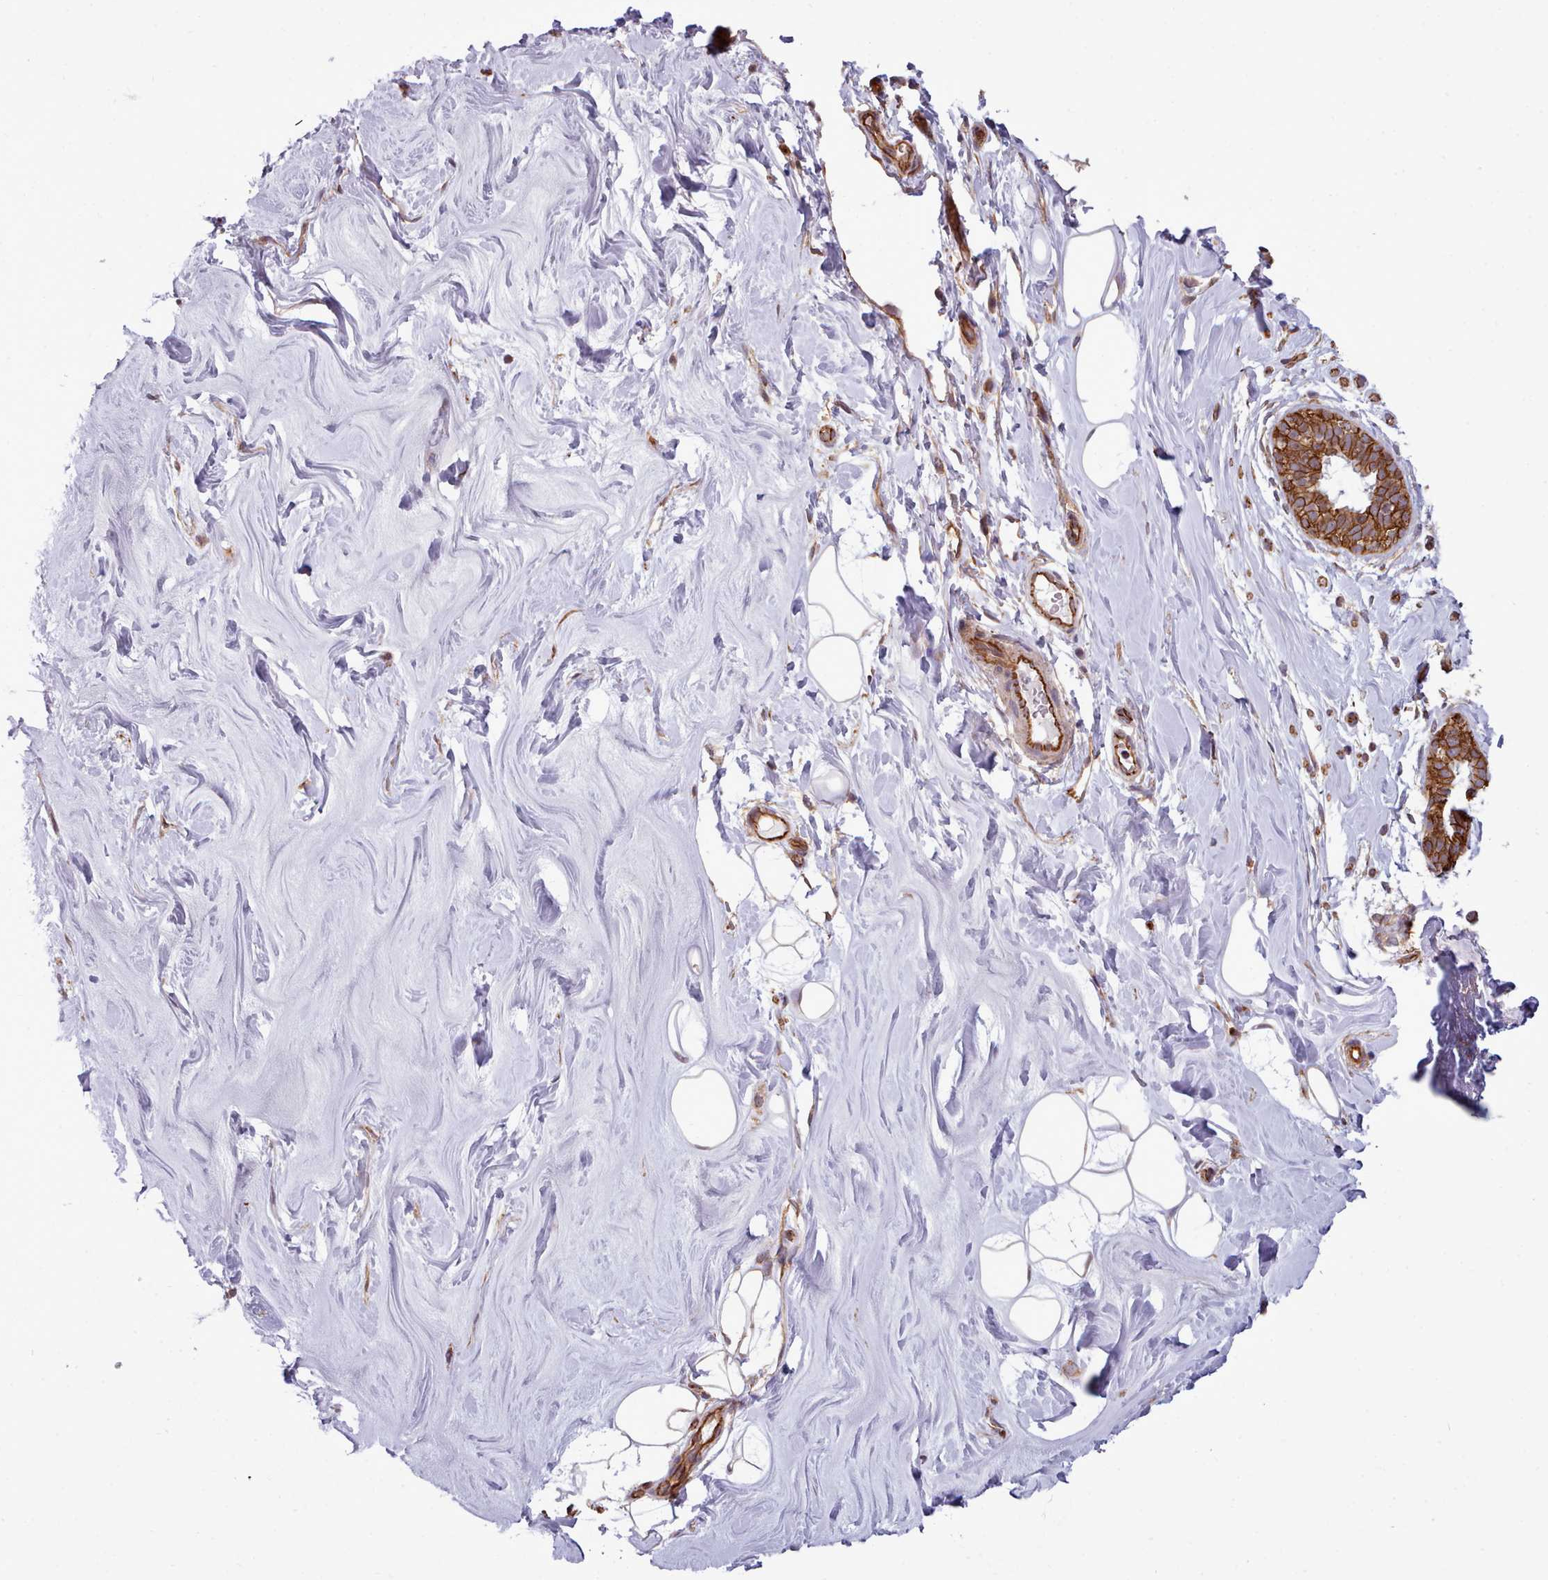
{"staining": {"intensity": "weak", "quantity": ">75%", "location": "cytoplasmic/membranous"}, "tissue": "adipose tissue", "cell_type": "Adipocytes", "image_type": "normal", "snomed": [{"axis": "morphology", "description": "Normal tissue, NOS"}, {"axis": "topography", "description": "Breast"}], "caption": "Approximately >75% of adipocytes in unremarkable human adipose tissue show weak cytoplasmic/membranous protein expression as visualized by brown immunohistochemical staining.", "gene": "MRPL46", "patient": {"sex": "female", "age": 26}}